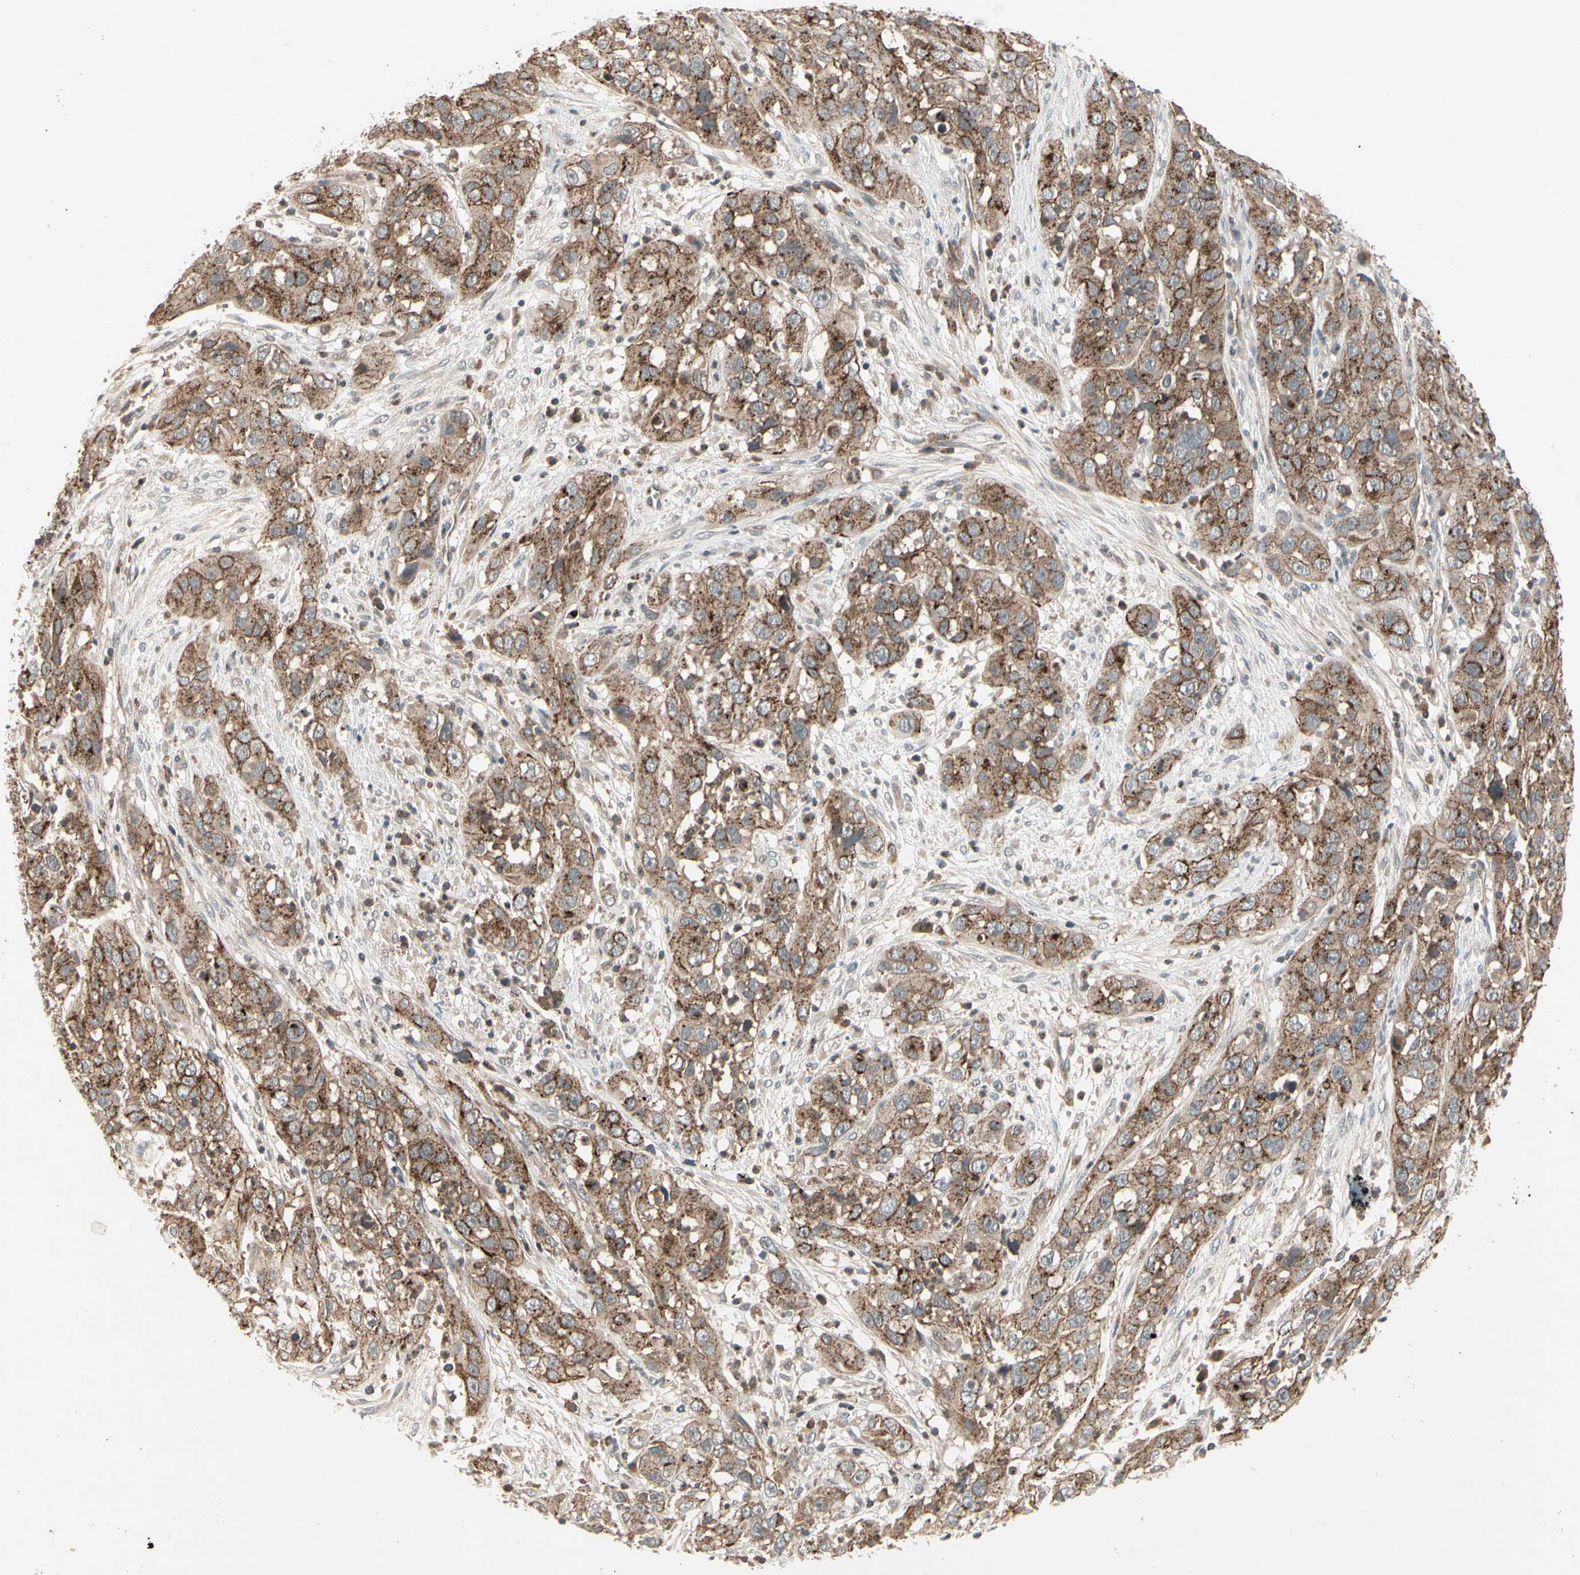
{"staining": {"intensity": "strong", "quantity": ">75%", "location": "cytoplasmic/membranous"}, "tissue": "cervical cancer", "cell_type": "Tumor cells", "image_type": "cancer", "snomed": [{"axis": "morphology", "description": "Squamous cell carcinoma, NOS"}, {"axis": "topography", "description": "Cervix"}], "caption": "About >75% of tumor cells in human squamous cell carcinoma (cervical) show strong cytoplasmic/membranous protein expression as visualized by brown immunohistochemical staining.", "gene": "FLOT1", "patient": {"sex": "female", "age": 32}}